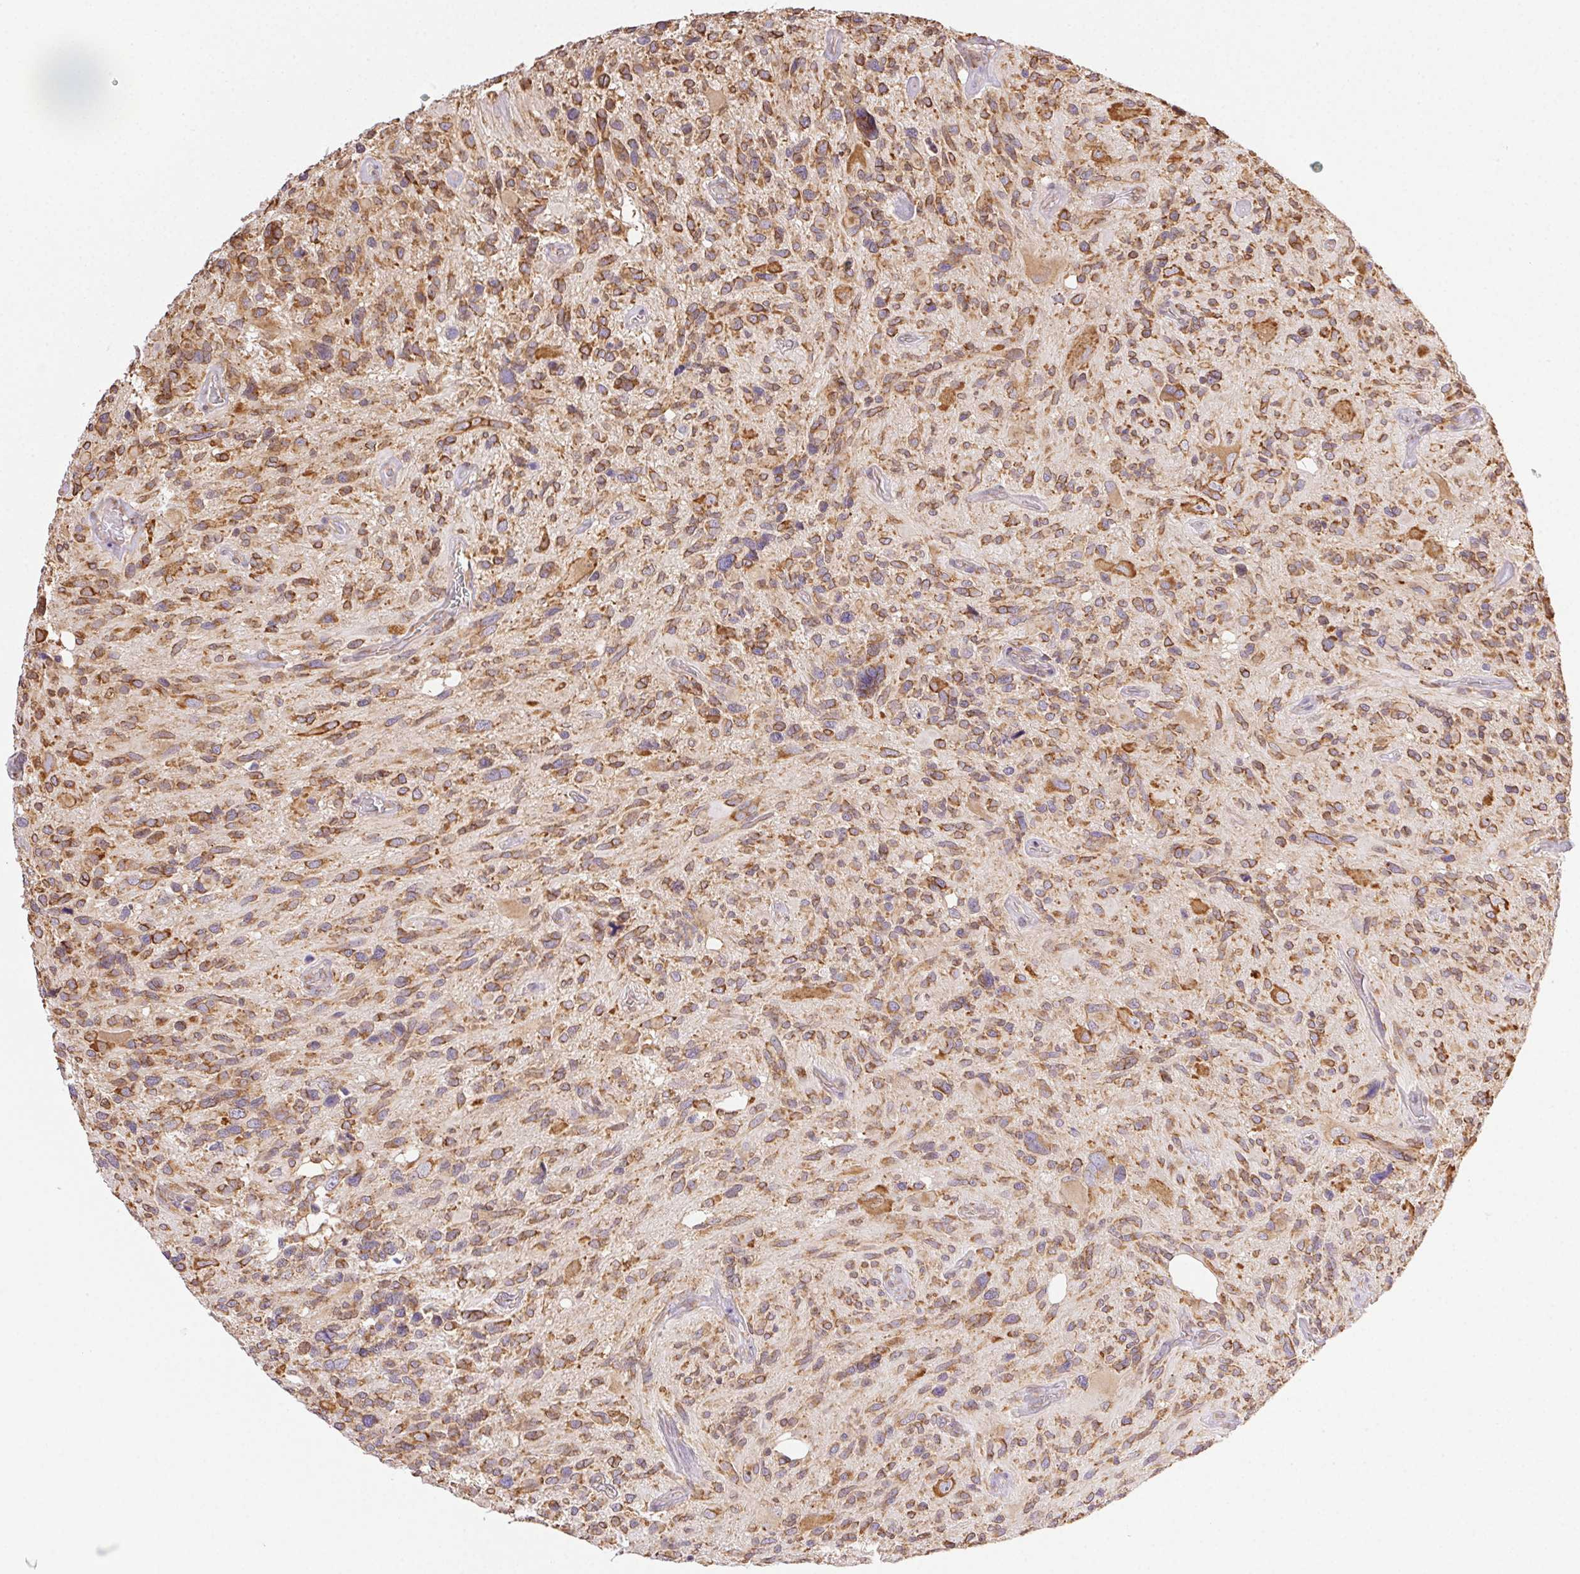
{"staining": {"intensity": "moderate", "quantity": ">75%", "location": "cytoplasmic/membranous"}, "tissue": "glioma", "cell_type": "Tumor cells", "image_type": "cancer", "snomed": [{"axis": "morphology", "description": "Glioma, malignant, High grade"}, {"axis": "topography", "description": "Brain"}], "caption": "Brown immunohistochemical staining in human malignant glioma (high-grade) displays moderate cytoplasmic/membranous expression in about >75% of tumor cells.", "gene": "ENTREP1", "patient": {"sex": "male", "age": 49}}